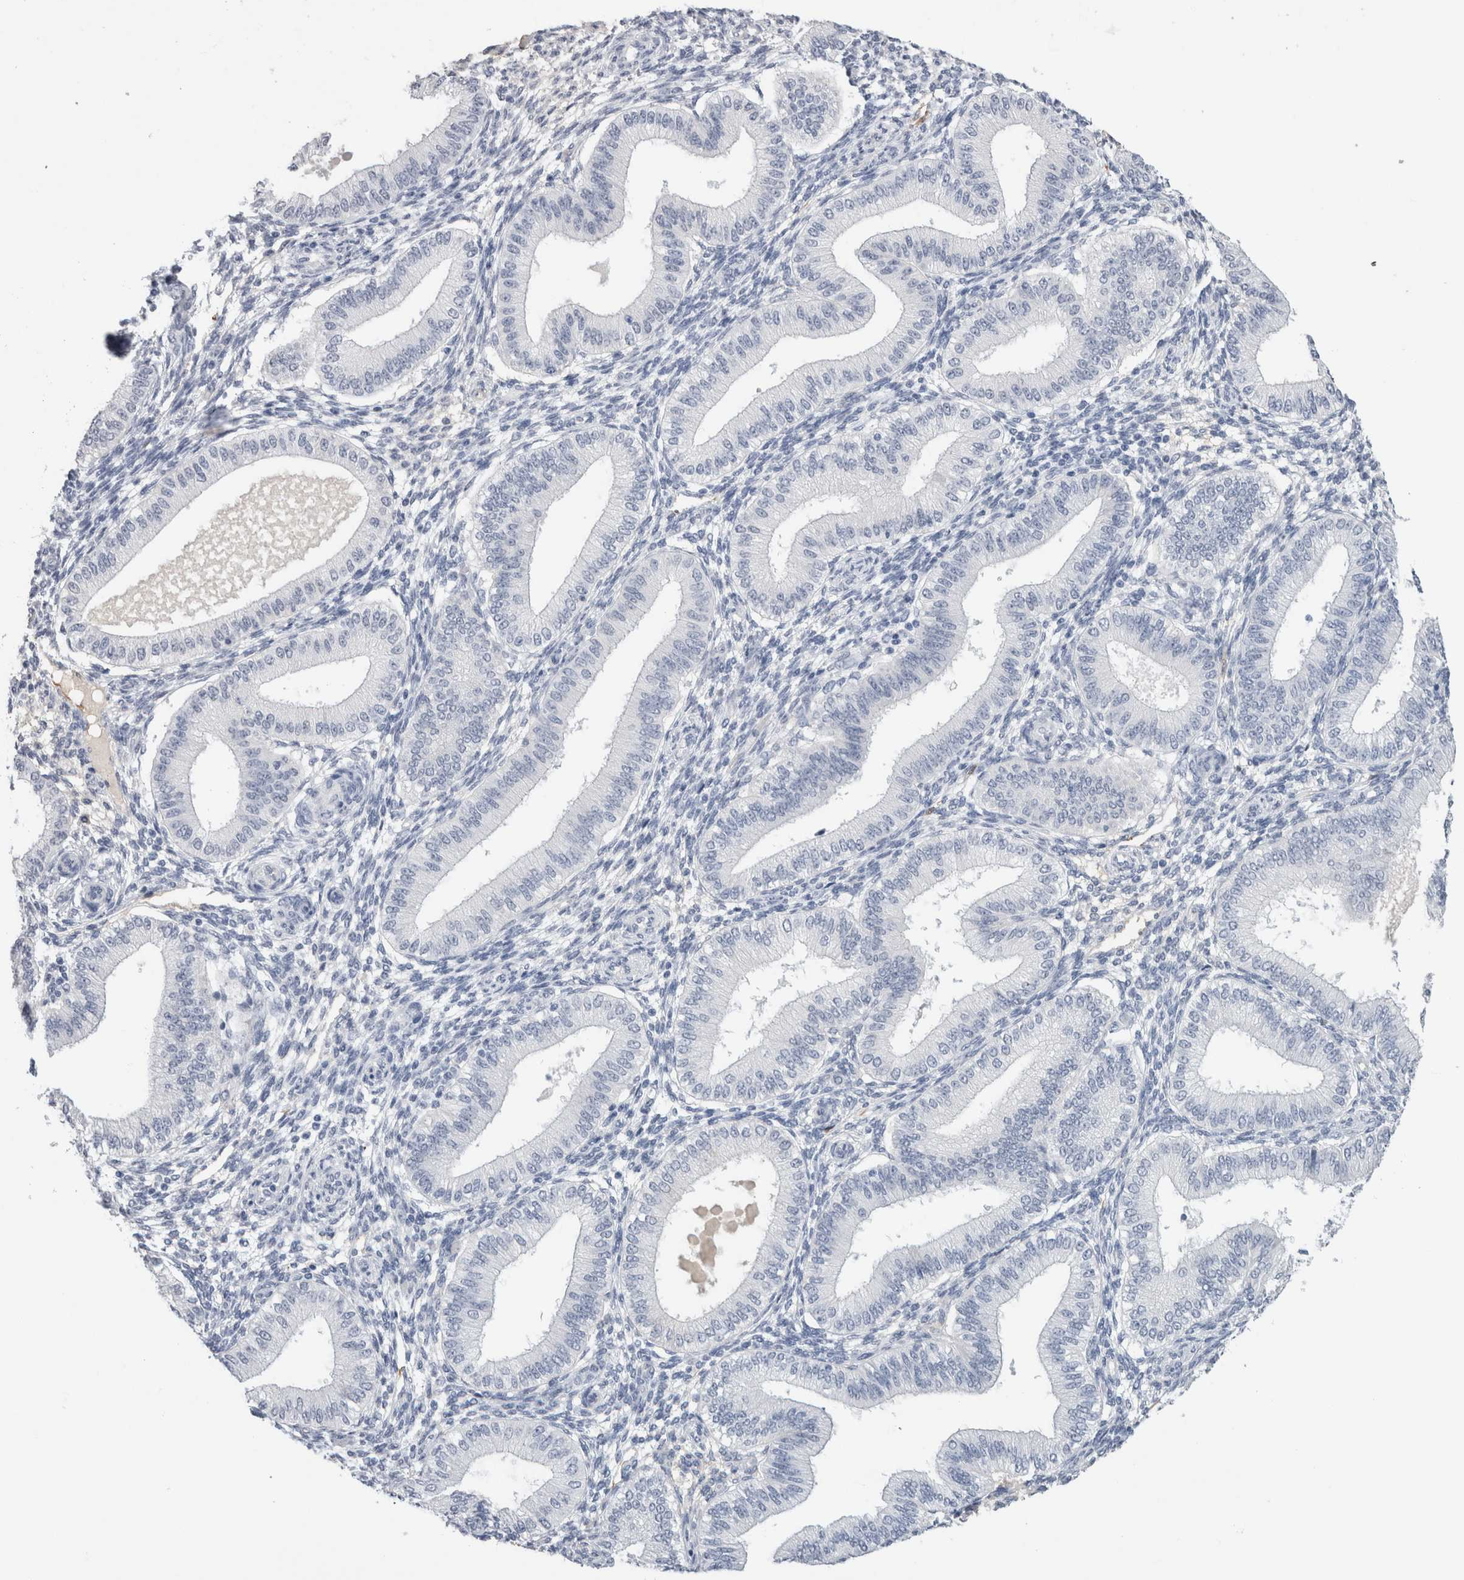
{"staining": {"intensity": "negative", "quantity": "none", "location": "none"}, "tissue": "endometrium", "cell_type": "Cells in endometrial stroma", "image_type": "normal", "snomed": [{"axis": "morphology", "description": "Normal tissue, NOS"}, {"axis": "topography", "description": "Endometrium"}], "caption": "High power microscopy image of an IHC photomicrograph of benign endometrium, revealing no significant positivity in cells in endometrial stroma.", "gene": "FABP4", "patient": {"sex": "female", "age": 39}}